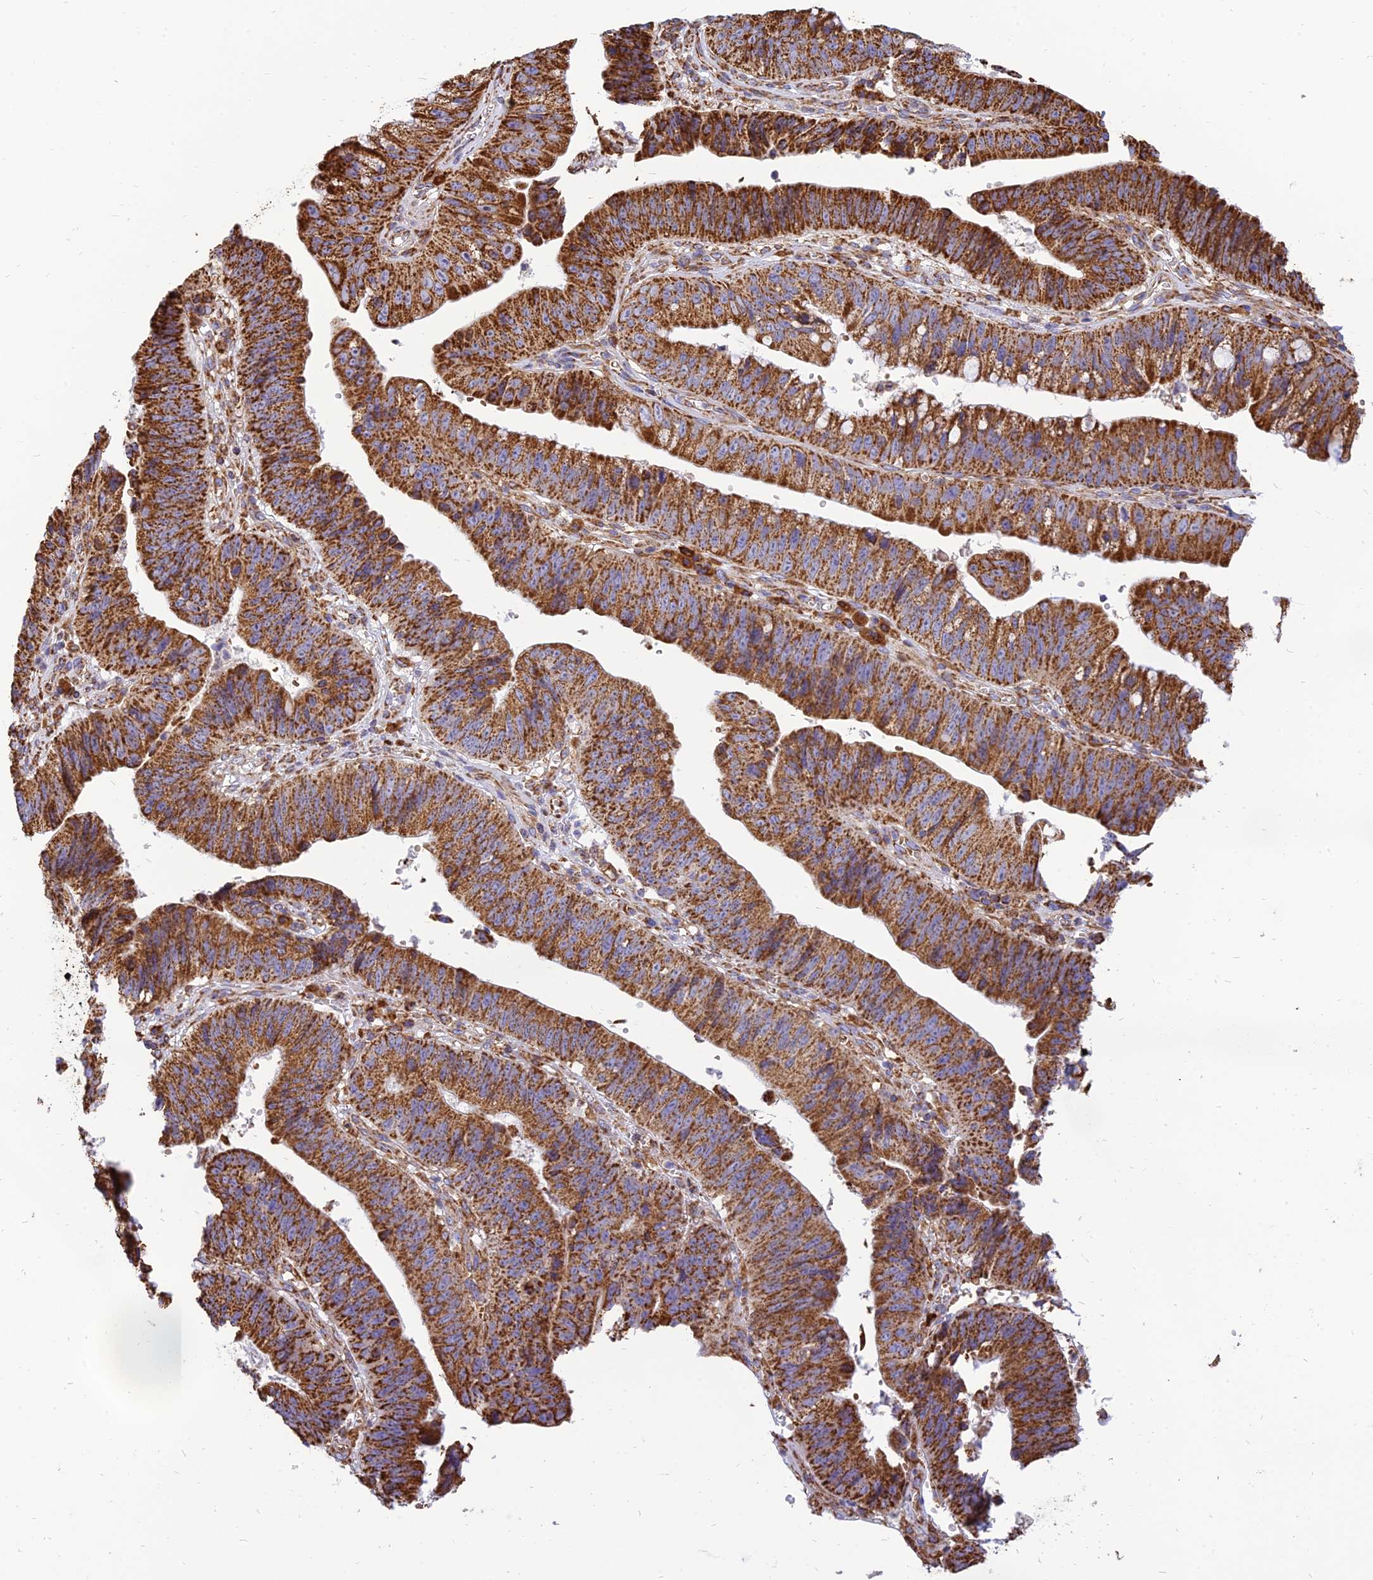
{"staining": {"intensity": "strong", "quantity": ">75%", "location": "cytoplasmic/membranous"}, "tissue": "stomach cancer", "cell_type": "Tumor cells", "image_type": "cancer", "snomed": [{"axis": "morphology", "description": "Adenocarcinoma, NOS"}, {"axis": "topography", "description": "Stomach"}], "caption": "Human stomach cancer (adenocarcinoma) stained with a protein marker demonstrates strong staining in tumor cells.", "gene": "THUMPD2", "patient": {"sex": "male", "age": 59}}